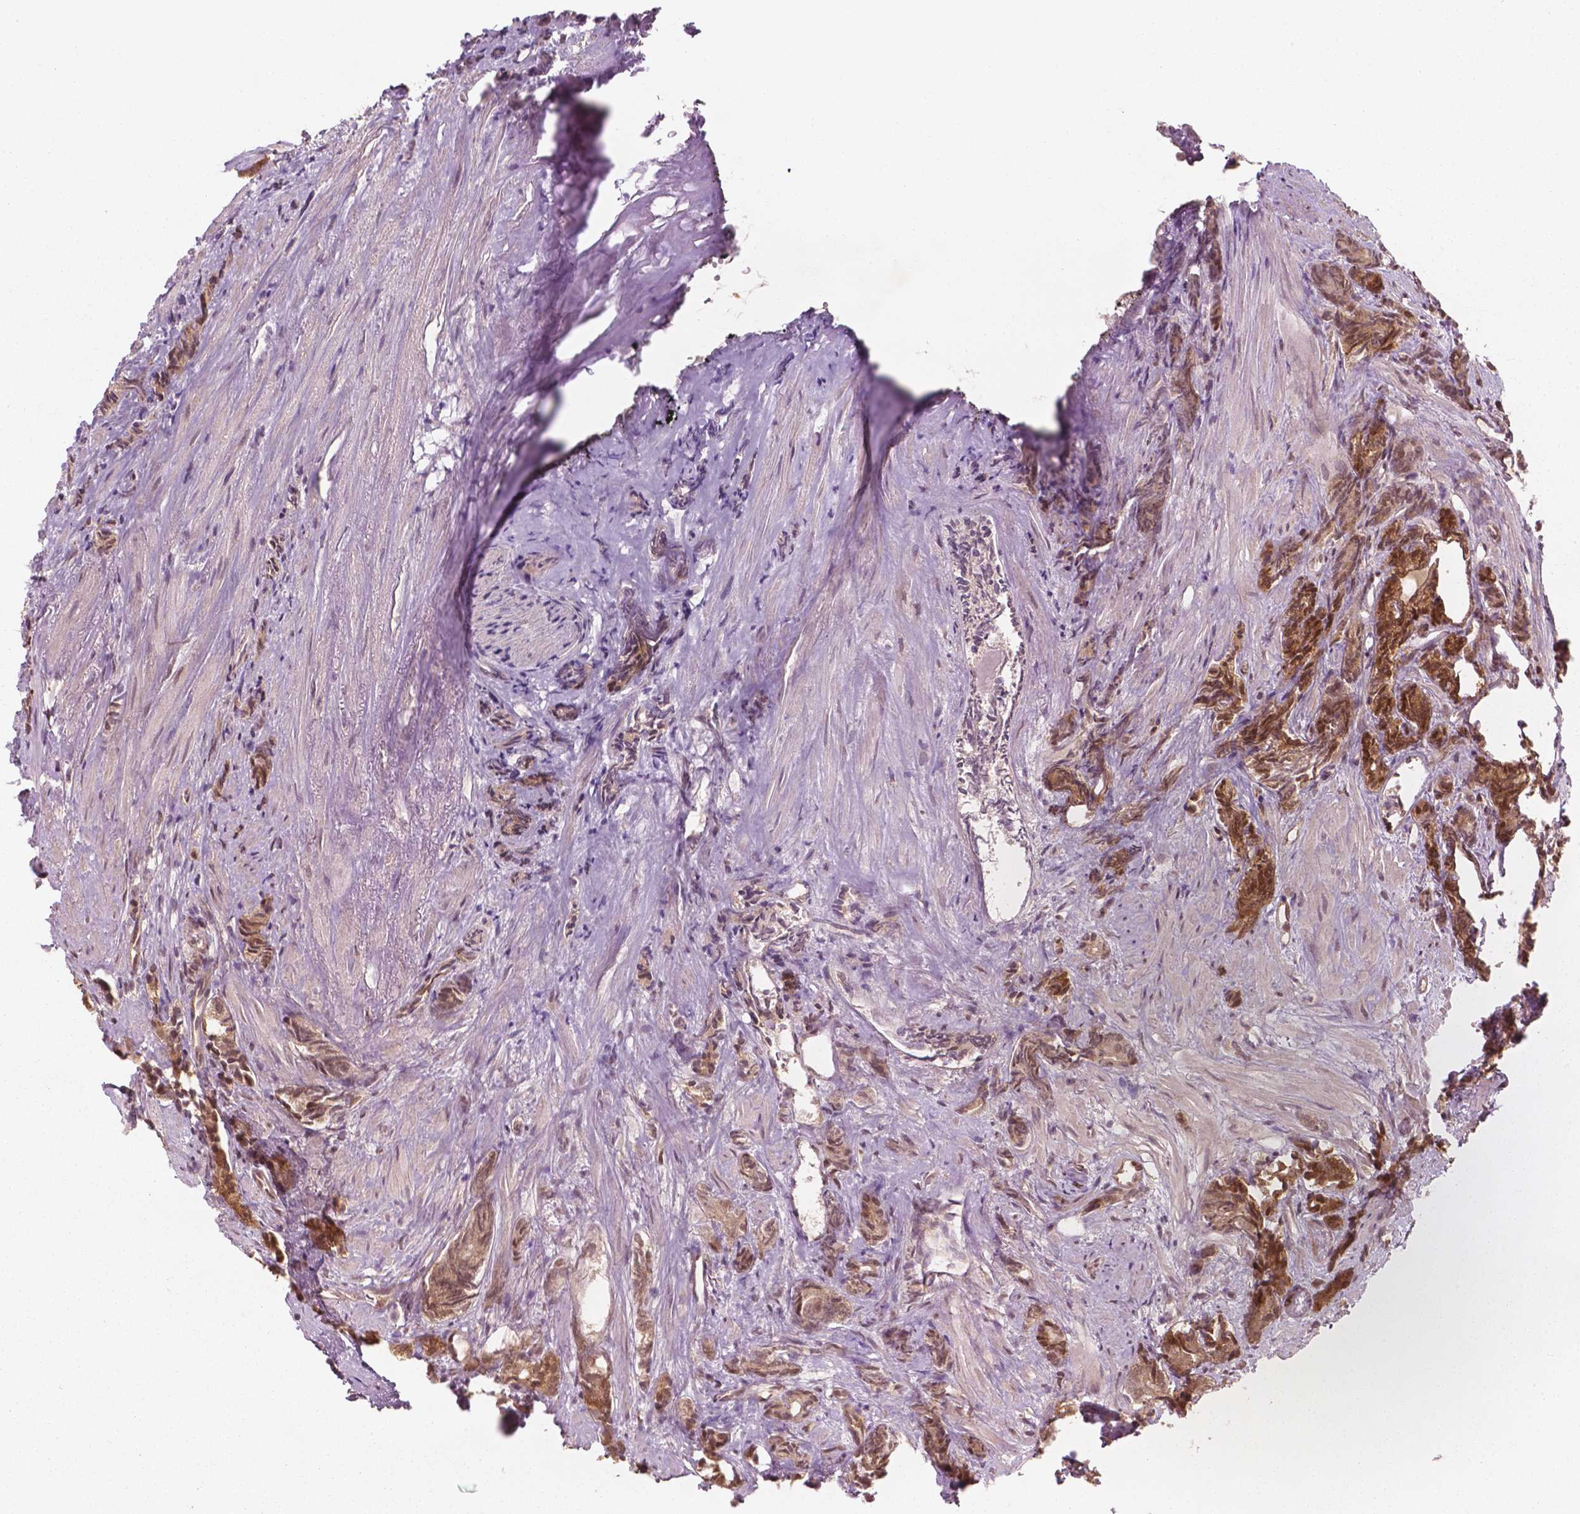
{"staining": {"intensity": "moderate", "quantity": ">75%", "location": "cytoplasmic/membranous,nuclear"}, "tissue": "prostate cancer", "cell_type": "Tumor cells", "image_type": "cancer", "snomed": [{"axis": "morphology", "description": "Adenocarcinoma, High grade"}, {"axis": "topography", "description": "Prostate"}], "caption": "Immunohistochemical staining of human prostate adenocarcinoma (high-grade) shows medium levels of moderate cytoplasmic/membranous and nuclear positivity in about >75% of tumor cells.", "gene": "NFAT5", "patient": {"sex": "male", "age": 84}}